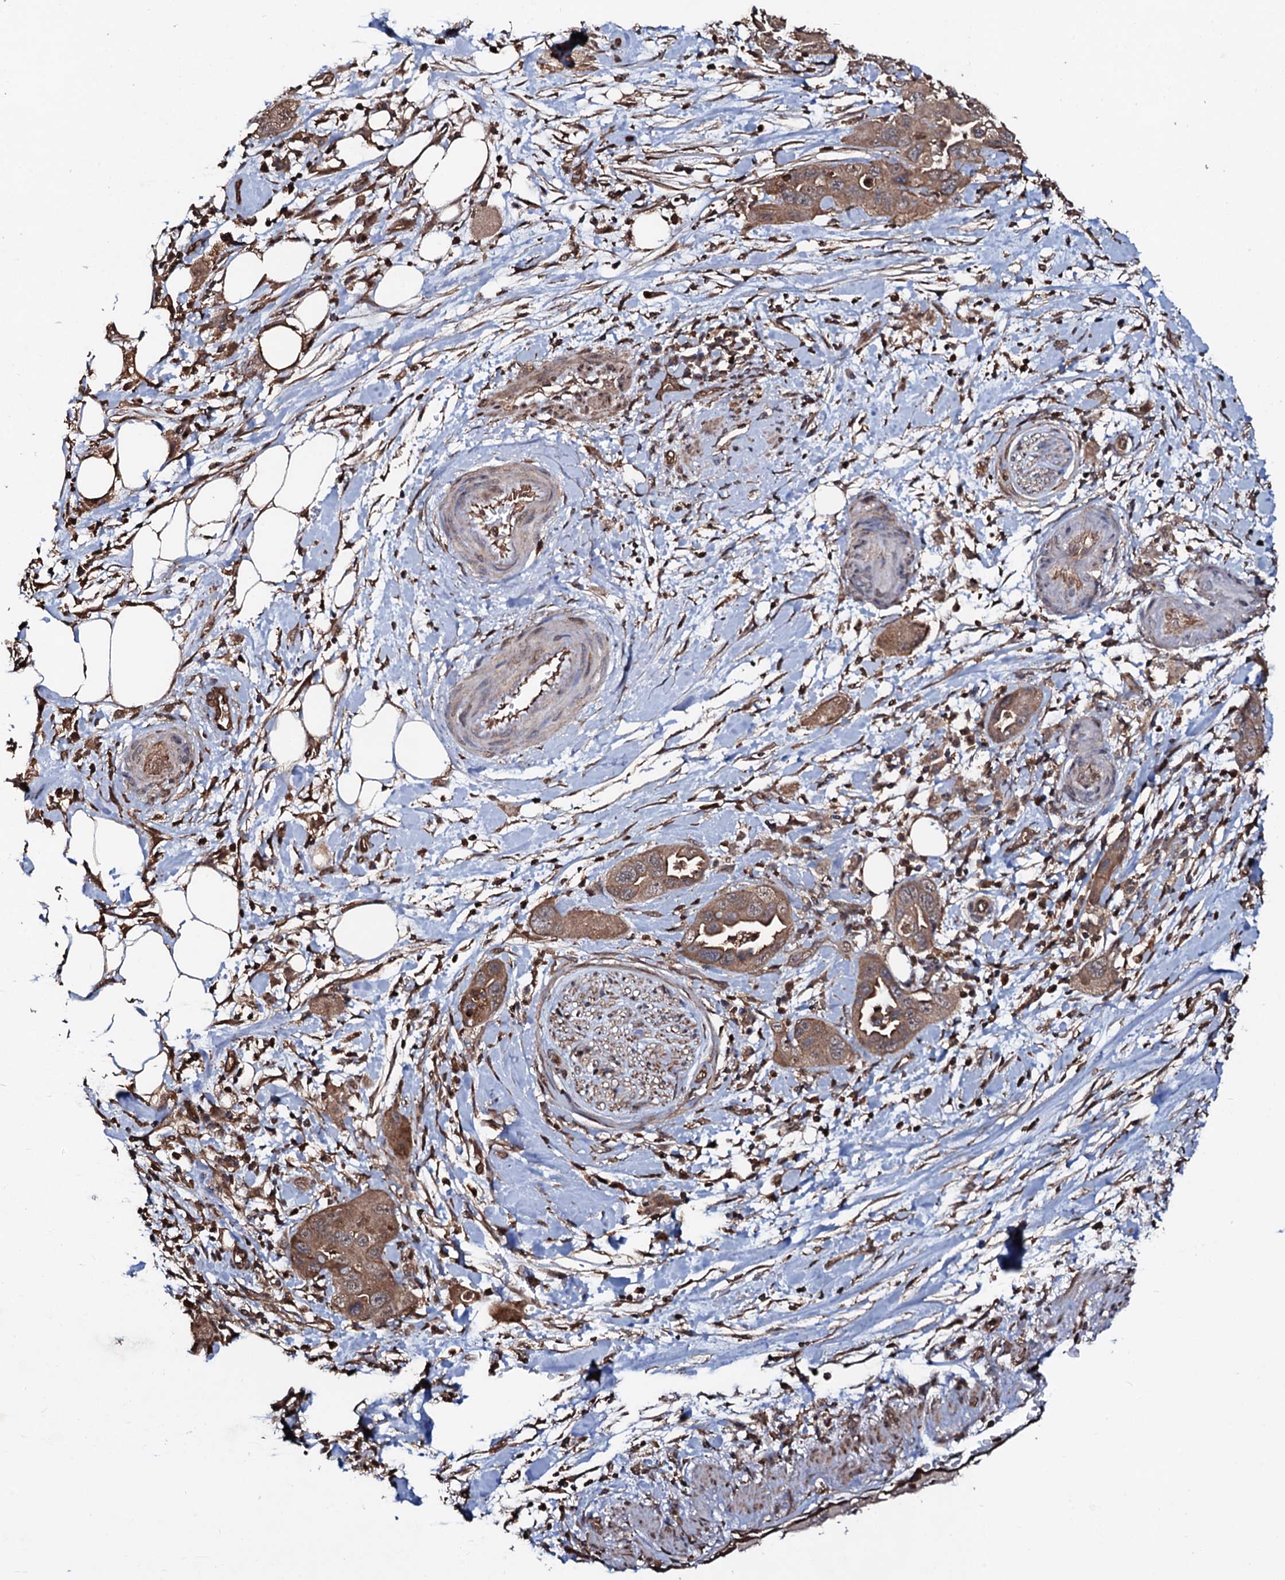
{"staining": {"intensity": "moderate", "quantity": ">75%", "location": "cytoplasmic/membranous"}, "tissue": "pancreatic cancer", "cell_type": "Tumor cells", "image_type": "cancer", "snomed": [{"axis": "morphology", "description": "Adenocarcinoma, NOS"}, {"axis": "topography", "description": "Pancreas"}], "caption": "Protein expression analysis of human pancreatic adenocarcinoma reveals moderate cytoplasmic/membranous staining in about >75% of tumor cells. Immunohistochemistry (ihc) stains the protein in brown and the nuclei are stained blue.", "gene": "COG6", "patient": {"sex": "female", "age": 71}}